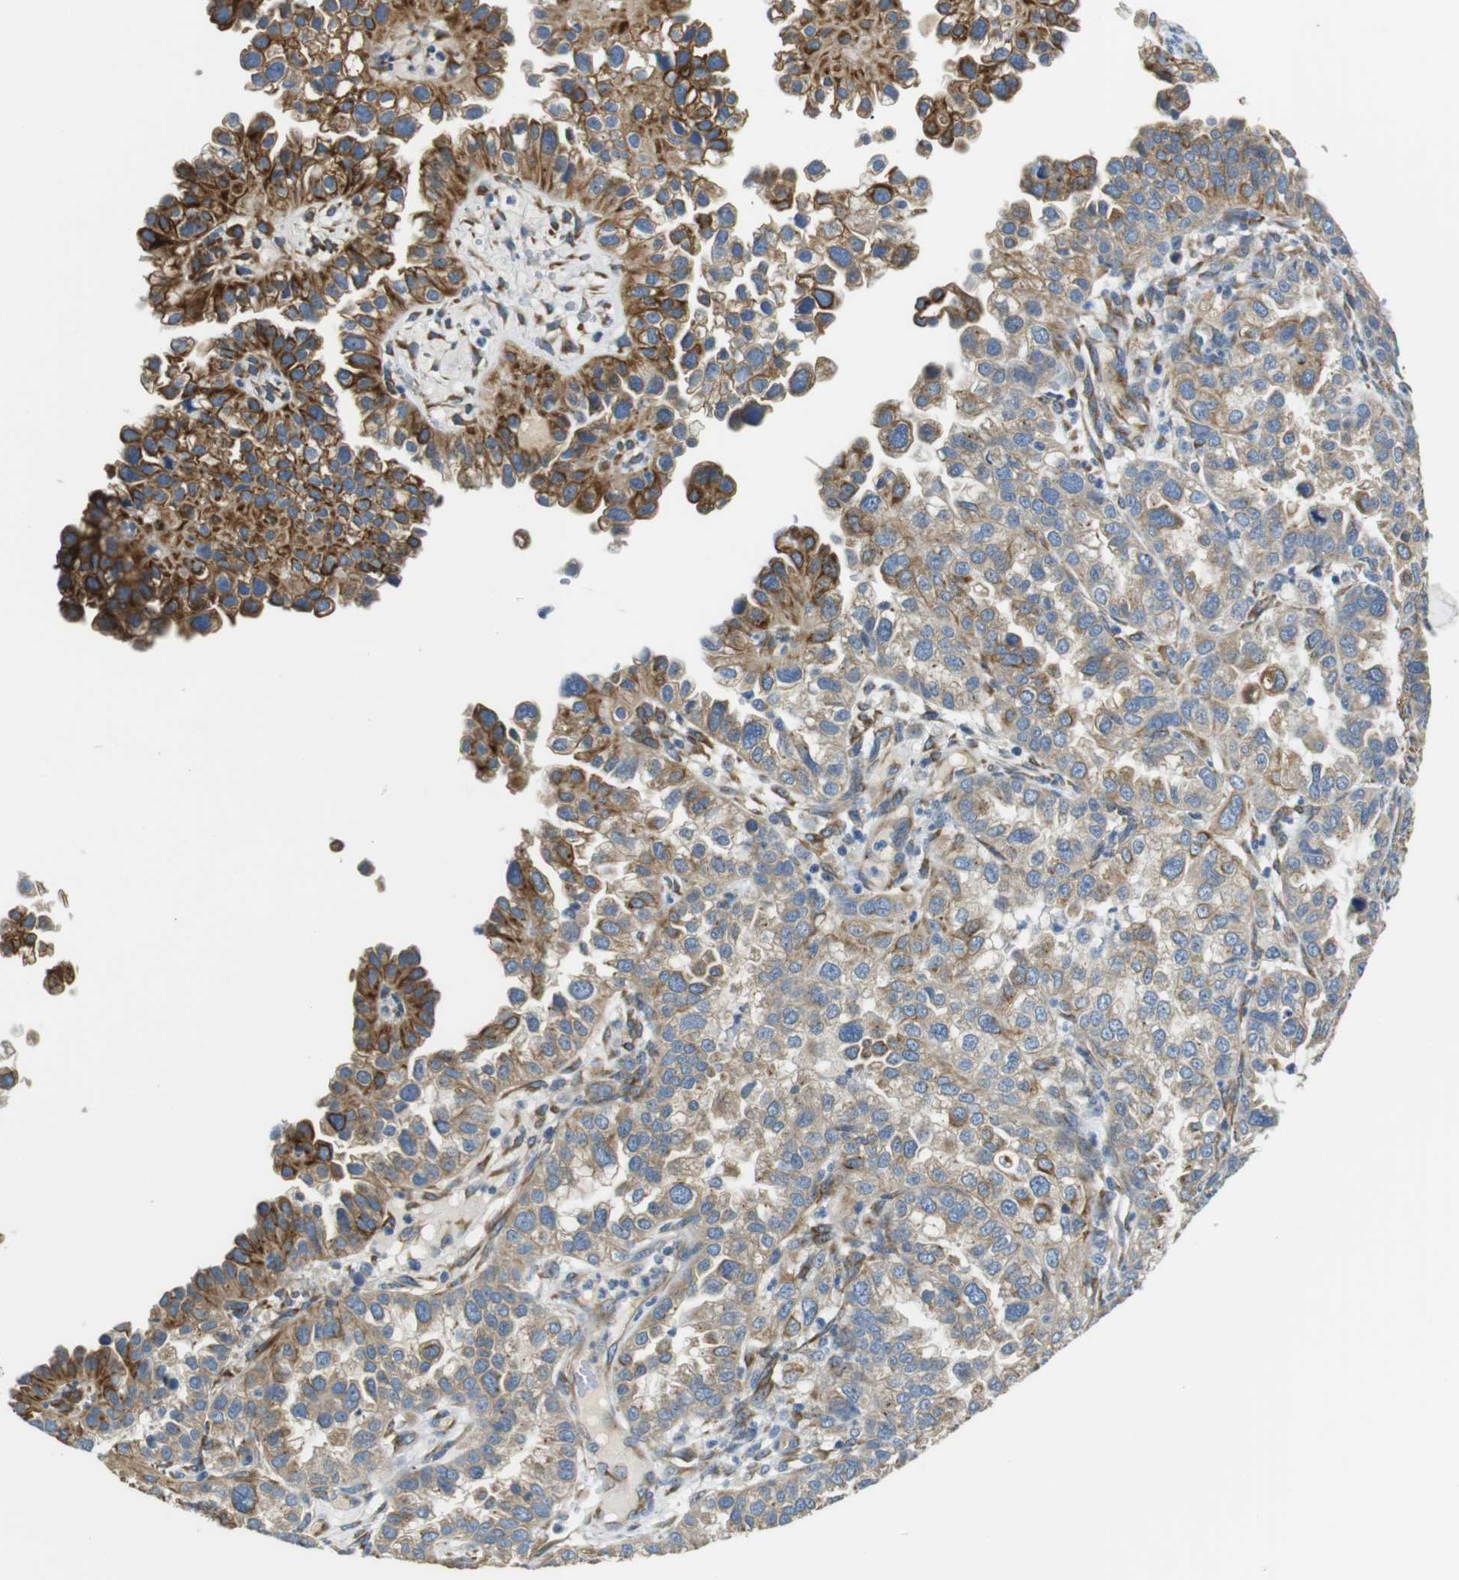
{"staining": {"intensity": "moderate", "quantity": "25%-75%", "location": "cytoplasmic/membranous"}, "tissue": "endometrial cancer", "cell_type": "Tumor cells", "image_type": "cancer", "snomed": [{"axis": "morphology", "description": "Adenocarcinoma, NOS"}, {"axis": "topography", "description": "Endometrium"}], "caption": "High-magnification brightfield microscopy of endometrial adenocarcinoma stained with DAB (brown) and counterstained with hematoxylin (blue). tumor cells exhibit moderate cytoplasmic/membranous staining is appreciated in approximately25%-75% of cells.", "gene": "UNC5CL", "patient": {"sex": "female", "age": 85}}